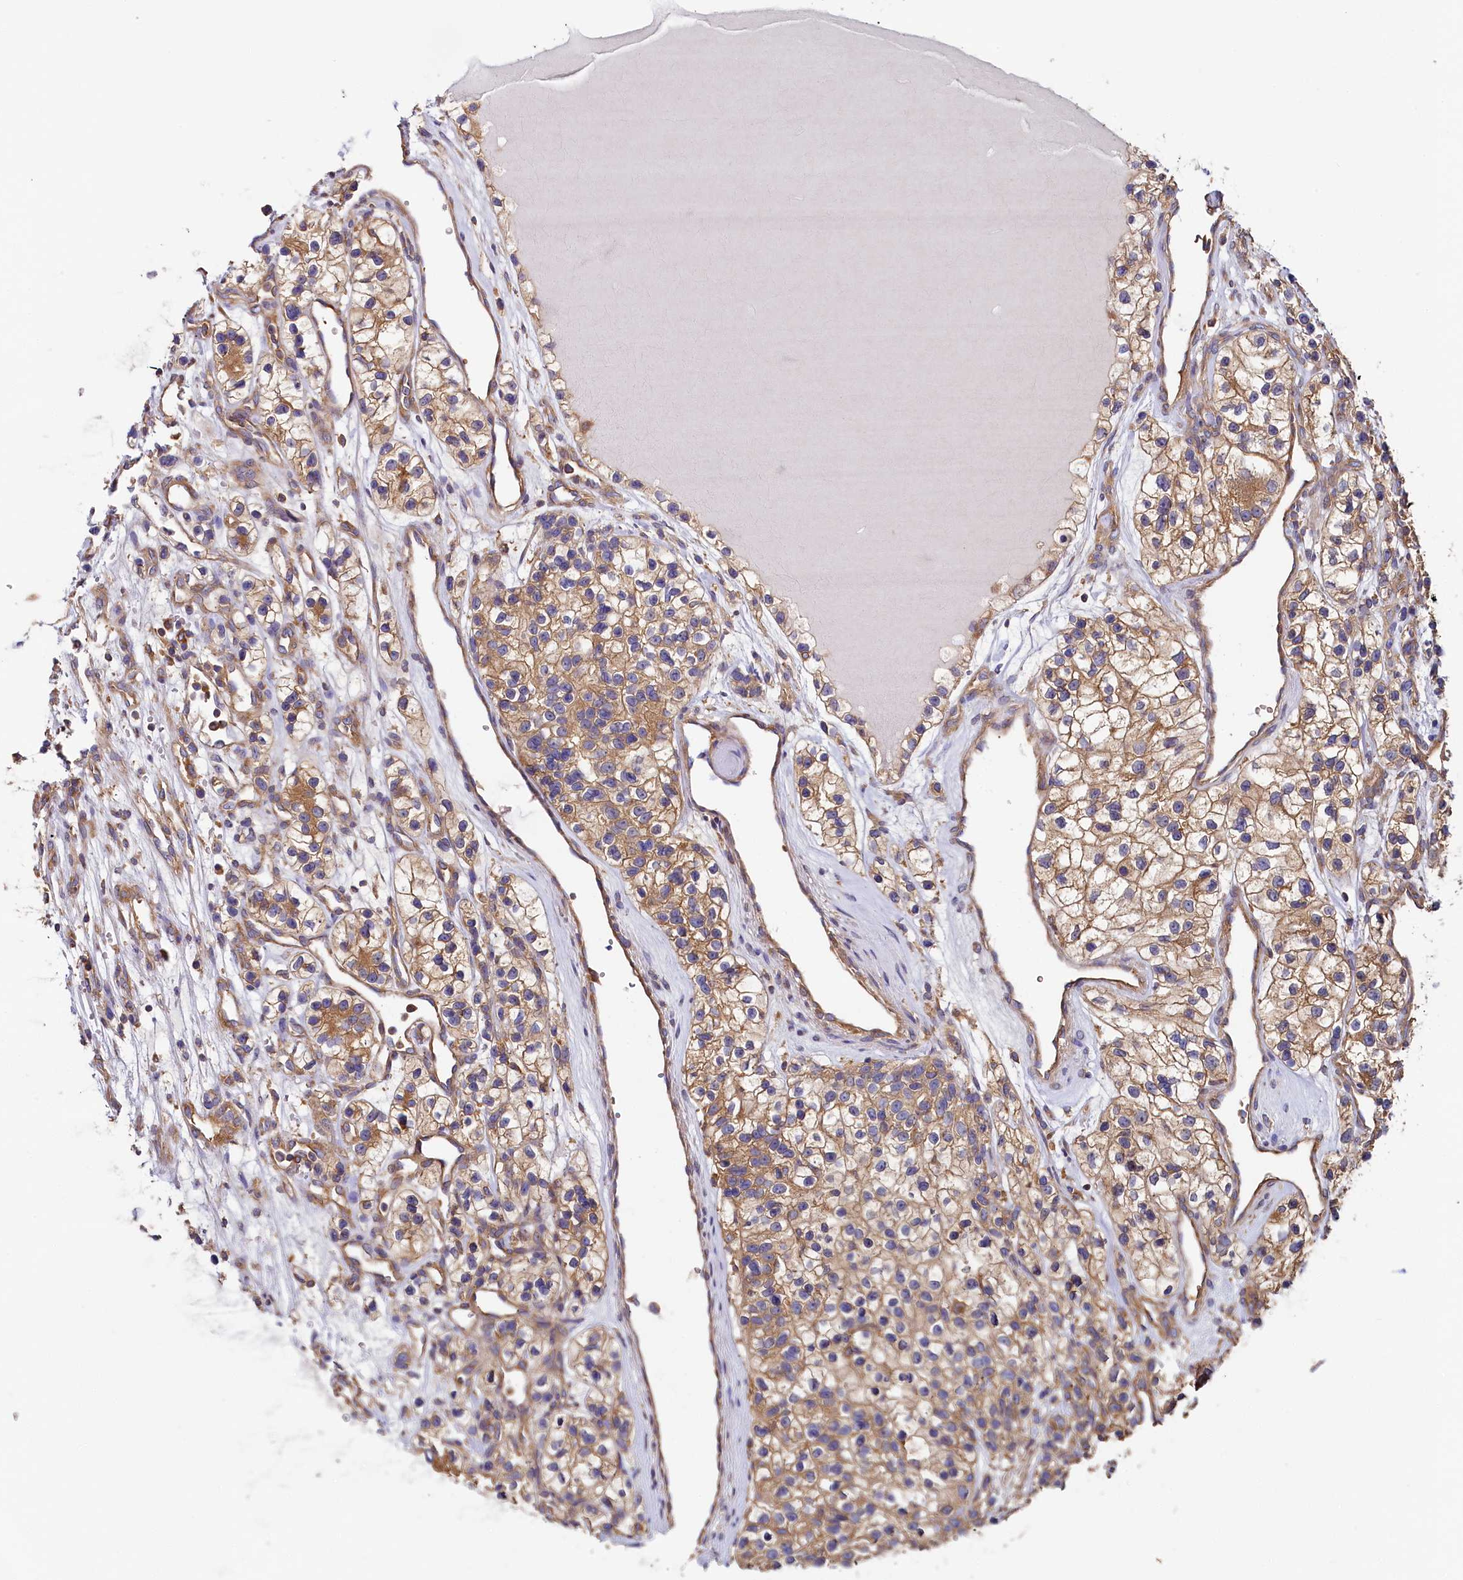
{"staining": {"intensity": "moderate", "quantity": ">75%", "location": "cytoplasmic/membranous"}, "tissue": "renal cancer", "cell_type": "Tumor cells", "image_type": "cancer", "snomed": [{"axis": "morphology", "description": "Adenocarcinoma, NOS"}, {"axis": "topography", "description": "Kidney"}], "caption": "Adenocarcinoma (renal) stained for a protein displays moderate cytoplasmic/membranous positivity in tumor cells. The protein is stained brown, and the nuclei are stained in blue (DAB IHC with brightfield microscopy, high magnification).", "gene": "PPIP5K1", "patient": {"sex": "female", "age": 57}}